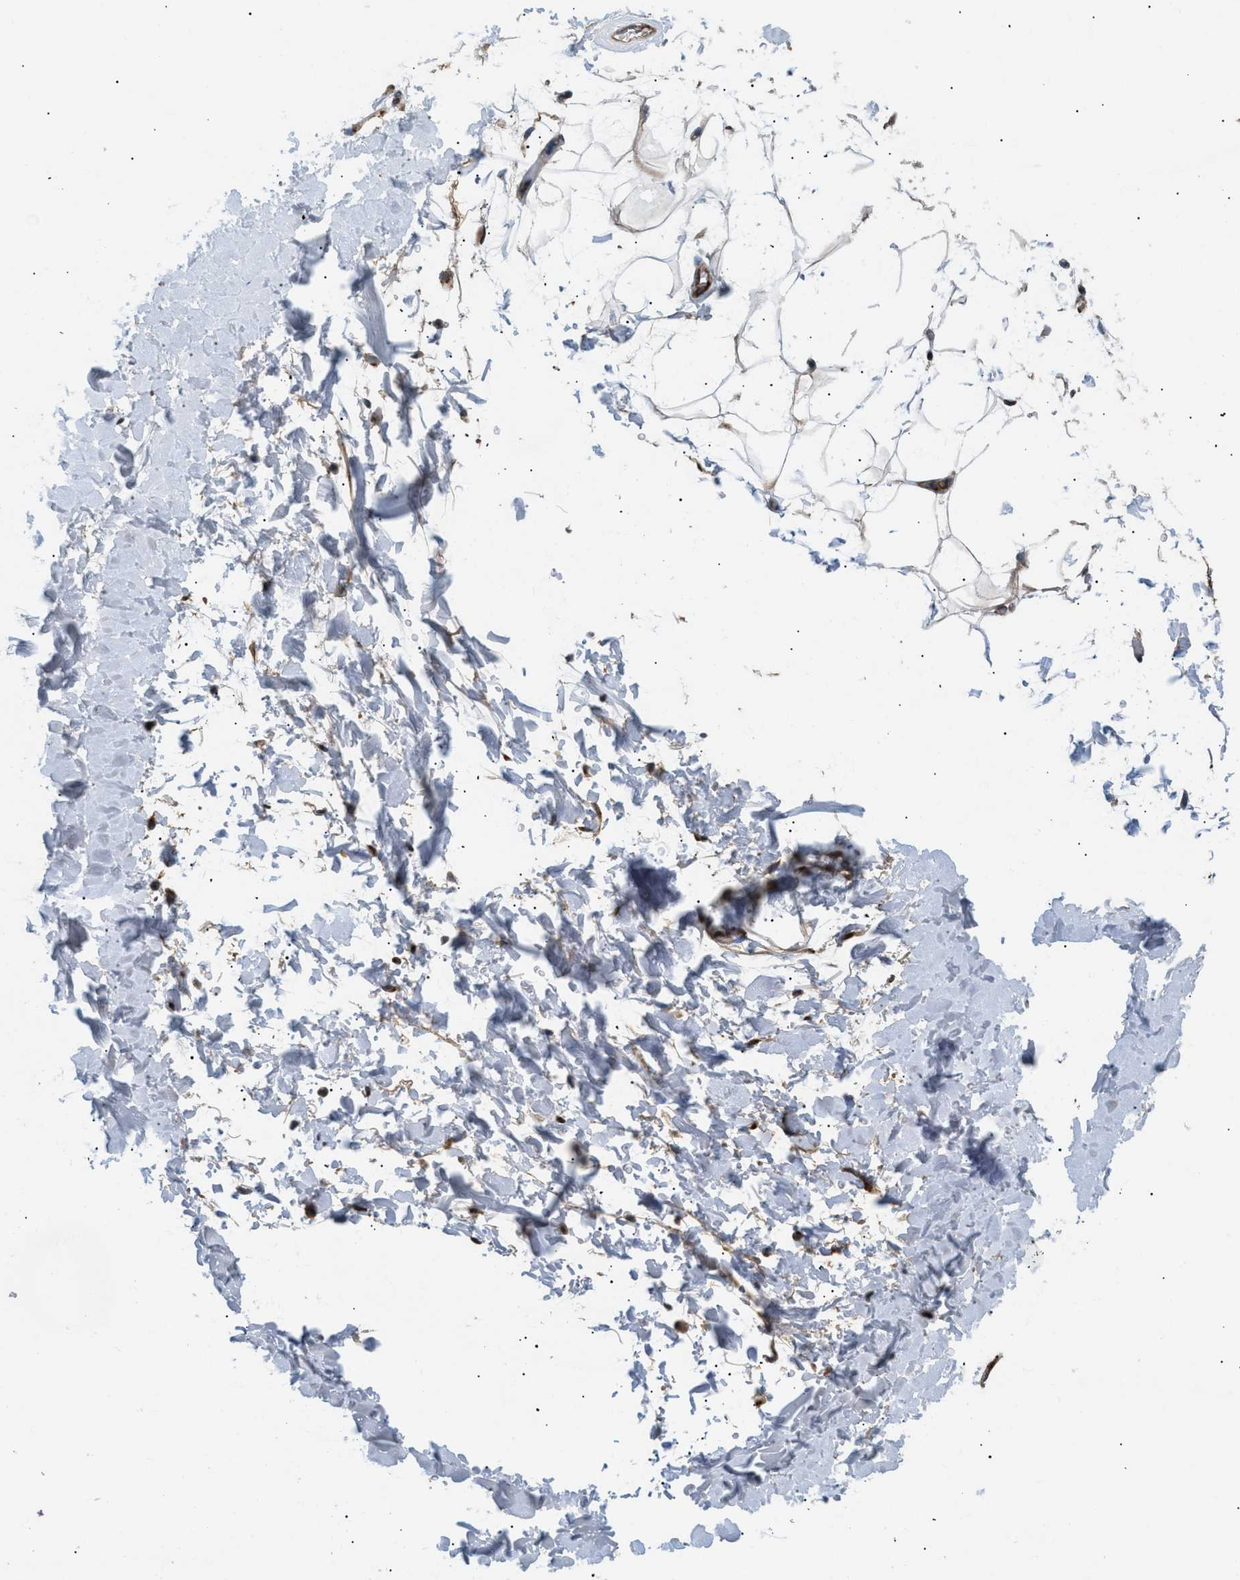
{"staining": {"intensity": "negative", "quantity": "none", "location": "none"}, "tissue": "adipose tissue", "cell_type": "Adipocytes", "image_type": "normal", "snomed": [{"axis": "morphology", "description": "Normal tissue, NOS"}, {"axis": "topography", "description": "Soft tissue"}], "caption": "Immunohistochemistry image of normal human adipose tissue stained for a protein (brown), which exhibits no positivity in adipocytes.", "gene": "LYSMD3", "patient": {"sex": "male", "age": 72}}